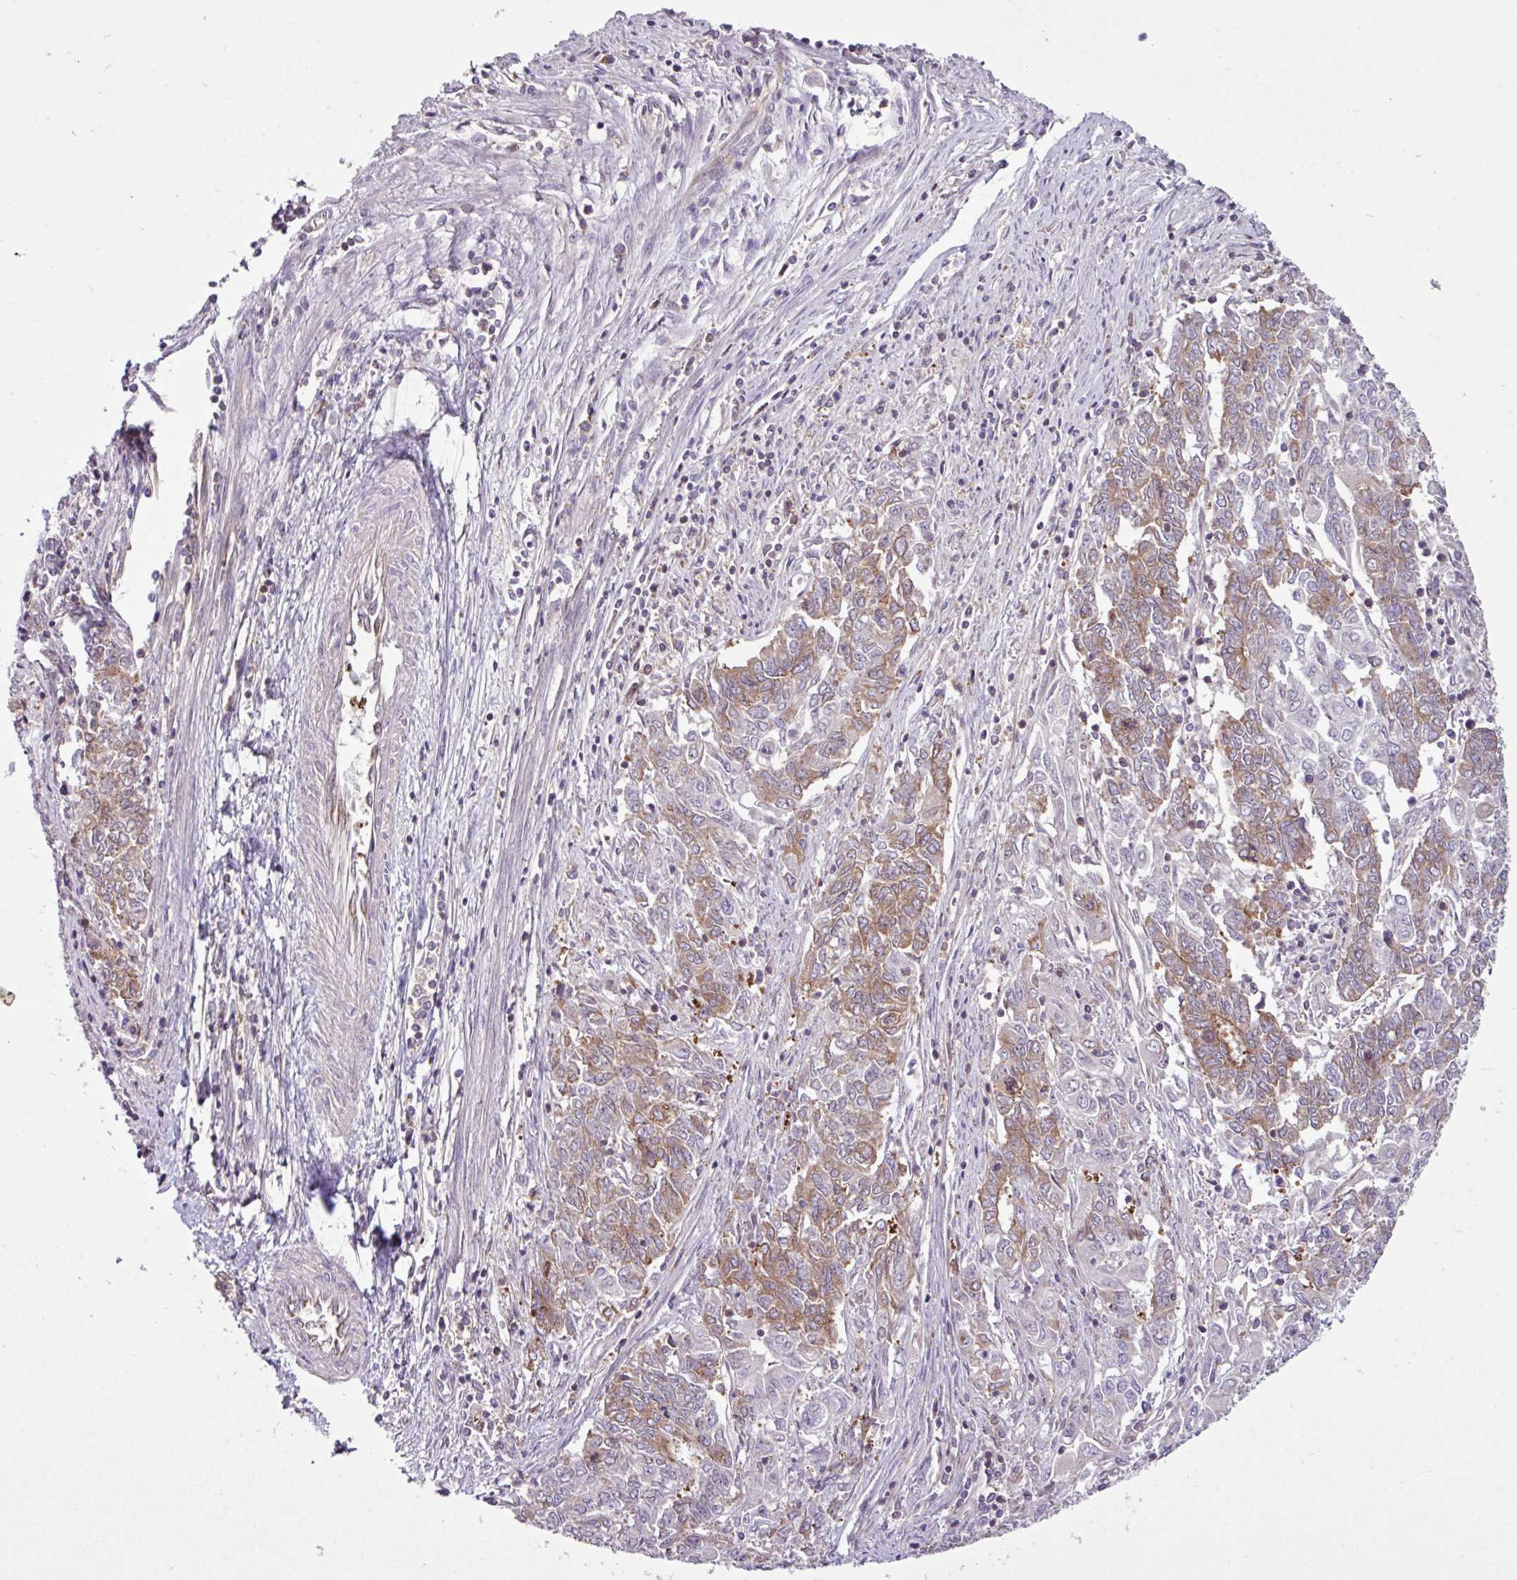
{"staining": {"intensity": "moderate", "quantity": ">75%", "location": "cytoplasmic/membranous"}, "tissue": "endometrial cancer", "cell_type": "Tumor cells", "image_type": "cancer", "snomed": [{"axis": "morphology", "description": "Adenocarcinoma, NOS"}, {"axis": "topography", "description": "Endometrium"}], "caption": "Immunohistochemical staining of endometrial cancer demonstrates moderate cytoplasmic/membranous protein positivity in approximately >75% of tumor cells. (DAB IHC with brightfield microscopy, high magnification).", "gene": "MROH2A", "patient": {"sex": "female", "age": 54}}